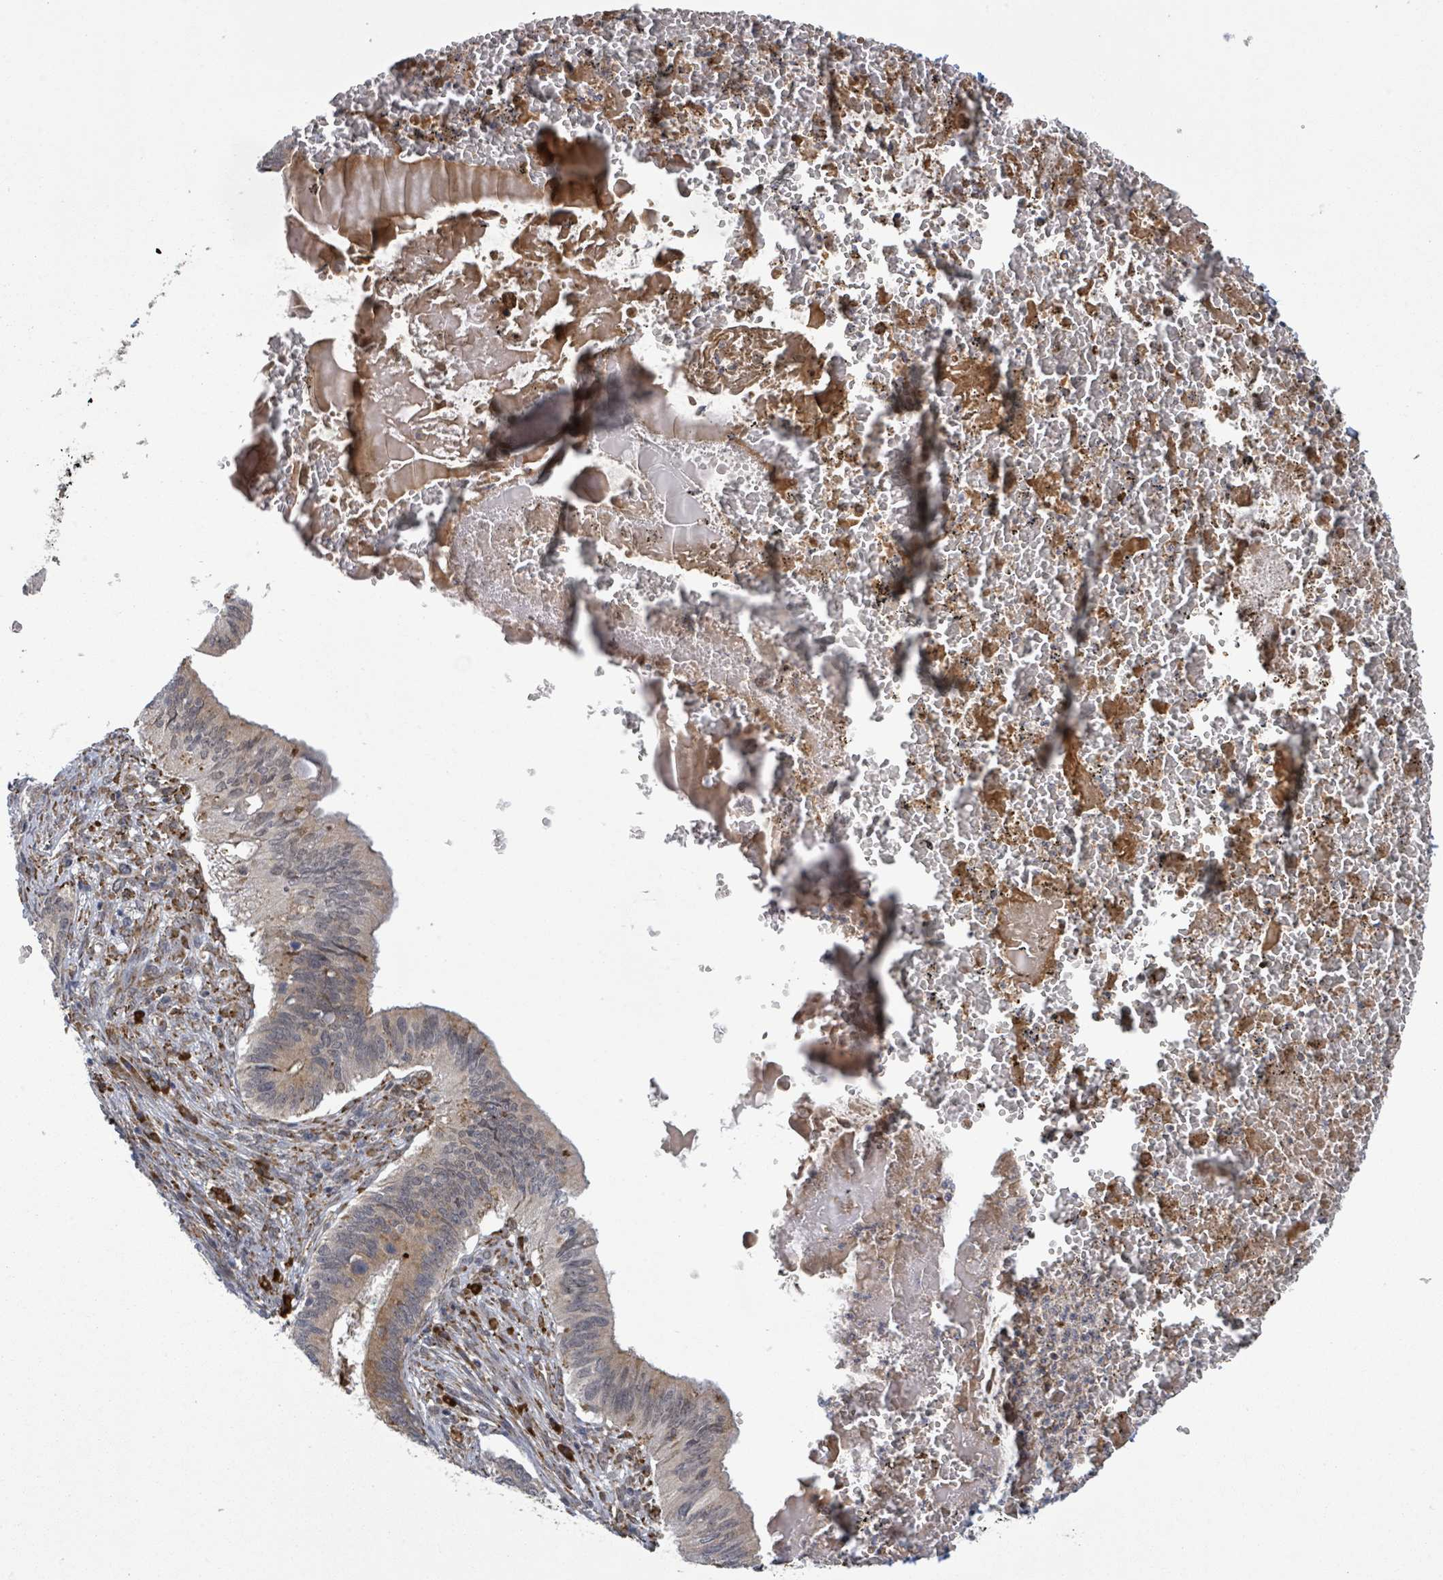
{"staining": {"intensity": "moderate", "quantity": "25%-75%", "location": "cytoplasmic/membranous"}, "tissue": "cervical cancer", "cell_type": "Tumor cells", "image_type": "cancer", "snomed": [{"axis": "morphology", "description": "Adenocarcinoma, NOS"}, {"axis": "topography", "description": "Cervix"}], "caption": "Adenocarcinoma (cervical) stained for a protein (brown) displays moderate cytoplasmic/membranous positive positivity in about 25%-75% of tumor cells.", "gene": "SHROOM2", "patient": {"sex": "female", "age": 42}}